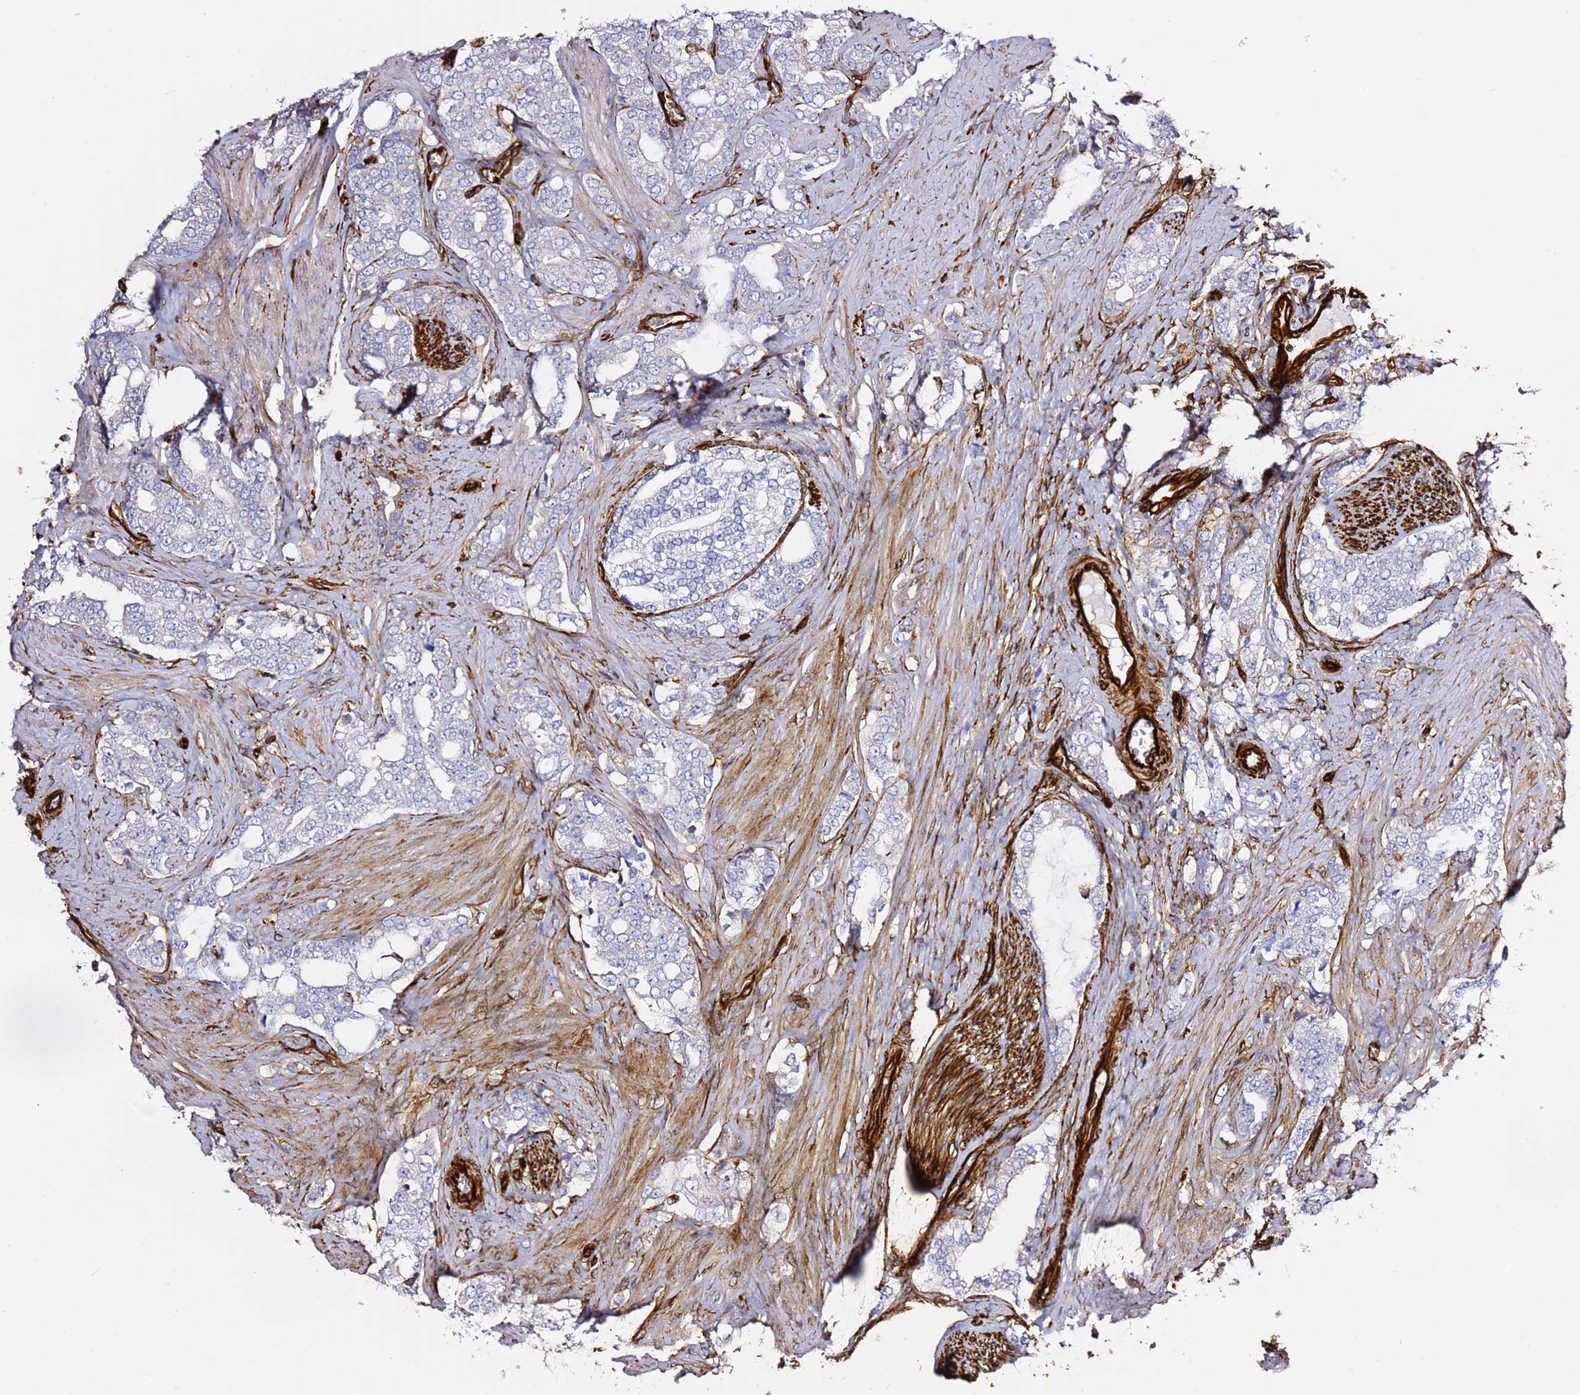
{"staining": {"intensity": "negative", "quantity": "none", "location": "none"}, "tissue": "prostate cancer", "cell_type": "Tumor cells", "image_type": "cancer", "snomed": [{"axis": "morphology", "description": "Adenocarcinoma, High grade"}, {"axis": "topography", "description": "Prostate"}], "caption": "The image displays no significant staining in tumor cells of prostate cancer.", "gene": "MRGPRE", "patient": {"sex": "male", "age": 64}}